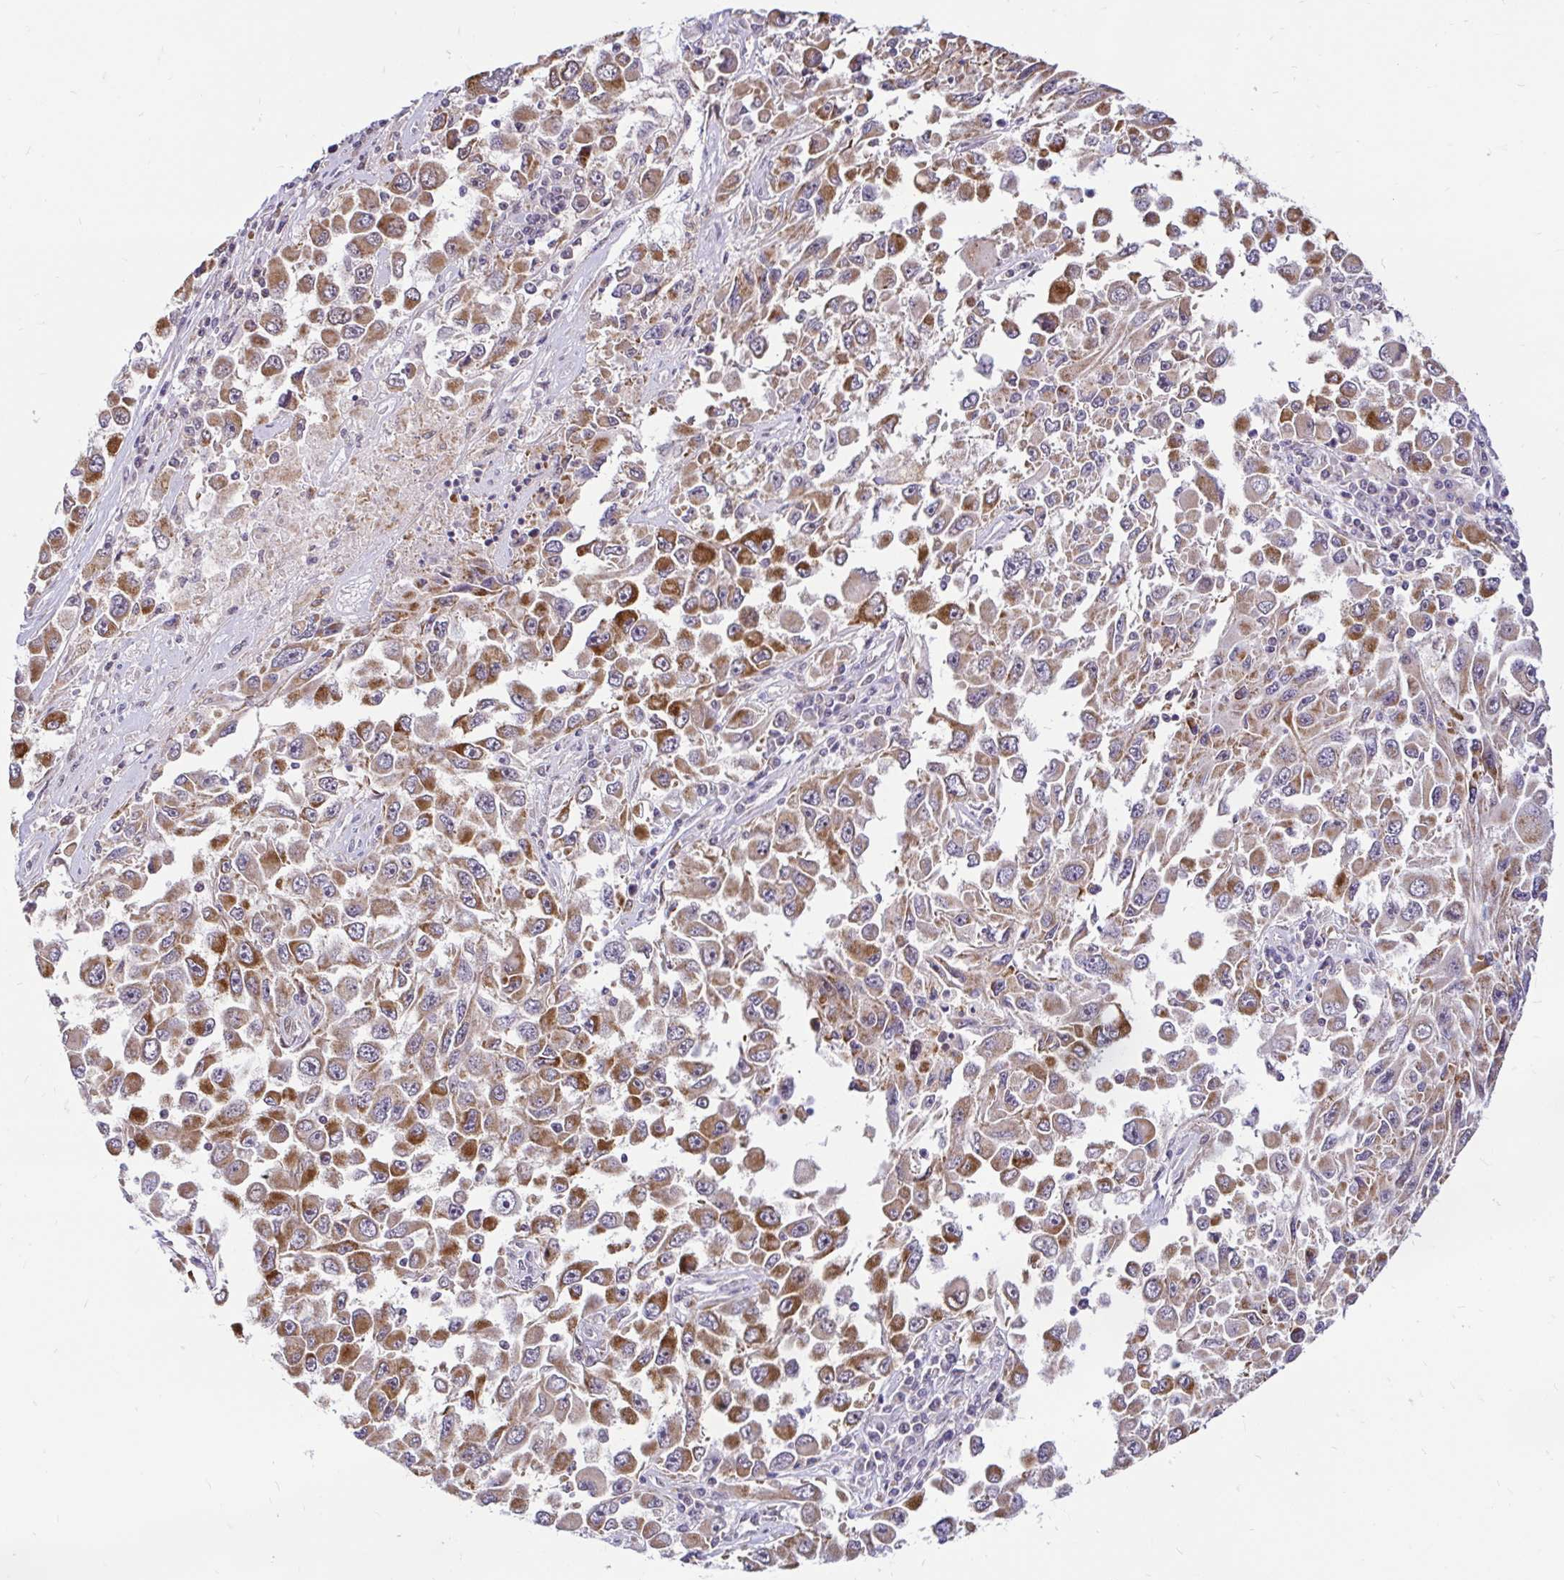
{"staining": {"intensity": "moderate", "quantity": ">75%", "location": "cytoplasmic/membranous"}, "tissue": "melanoma", "cell_type": "Tumor cells", "image_type": "cancer", "snomed": [{"axis": "morphology", "description": "Malignant melanoma, Metastatic site"}, {"axis": "topography", "description": "Lymph node"}], "caption": "DAB (3,3'-diaminobenzidine) immunohistochemical staining of melanoma displays moderate cytoplasmic/membranous protein staining in approximately >75% of tumor cells.", "gene": "TIMM50", "patient": {"sex": "female", "age": 67}}